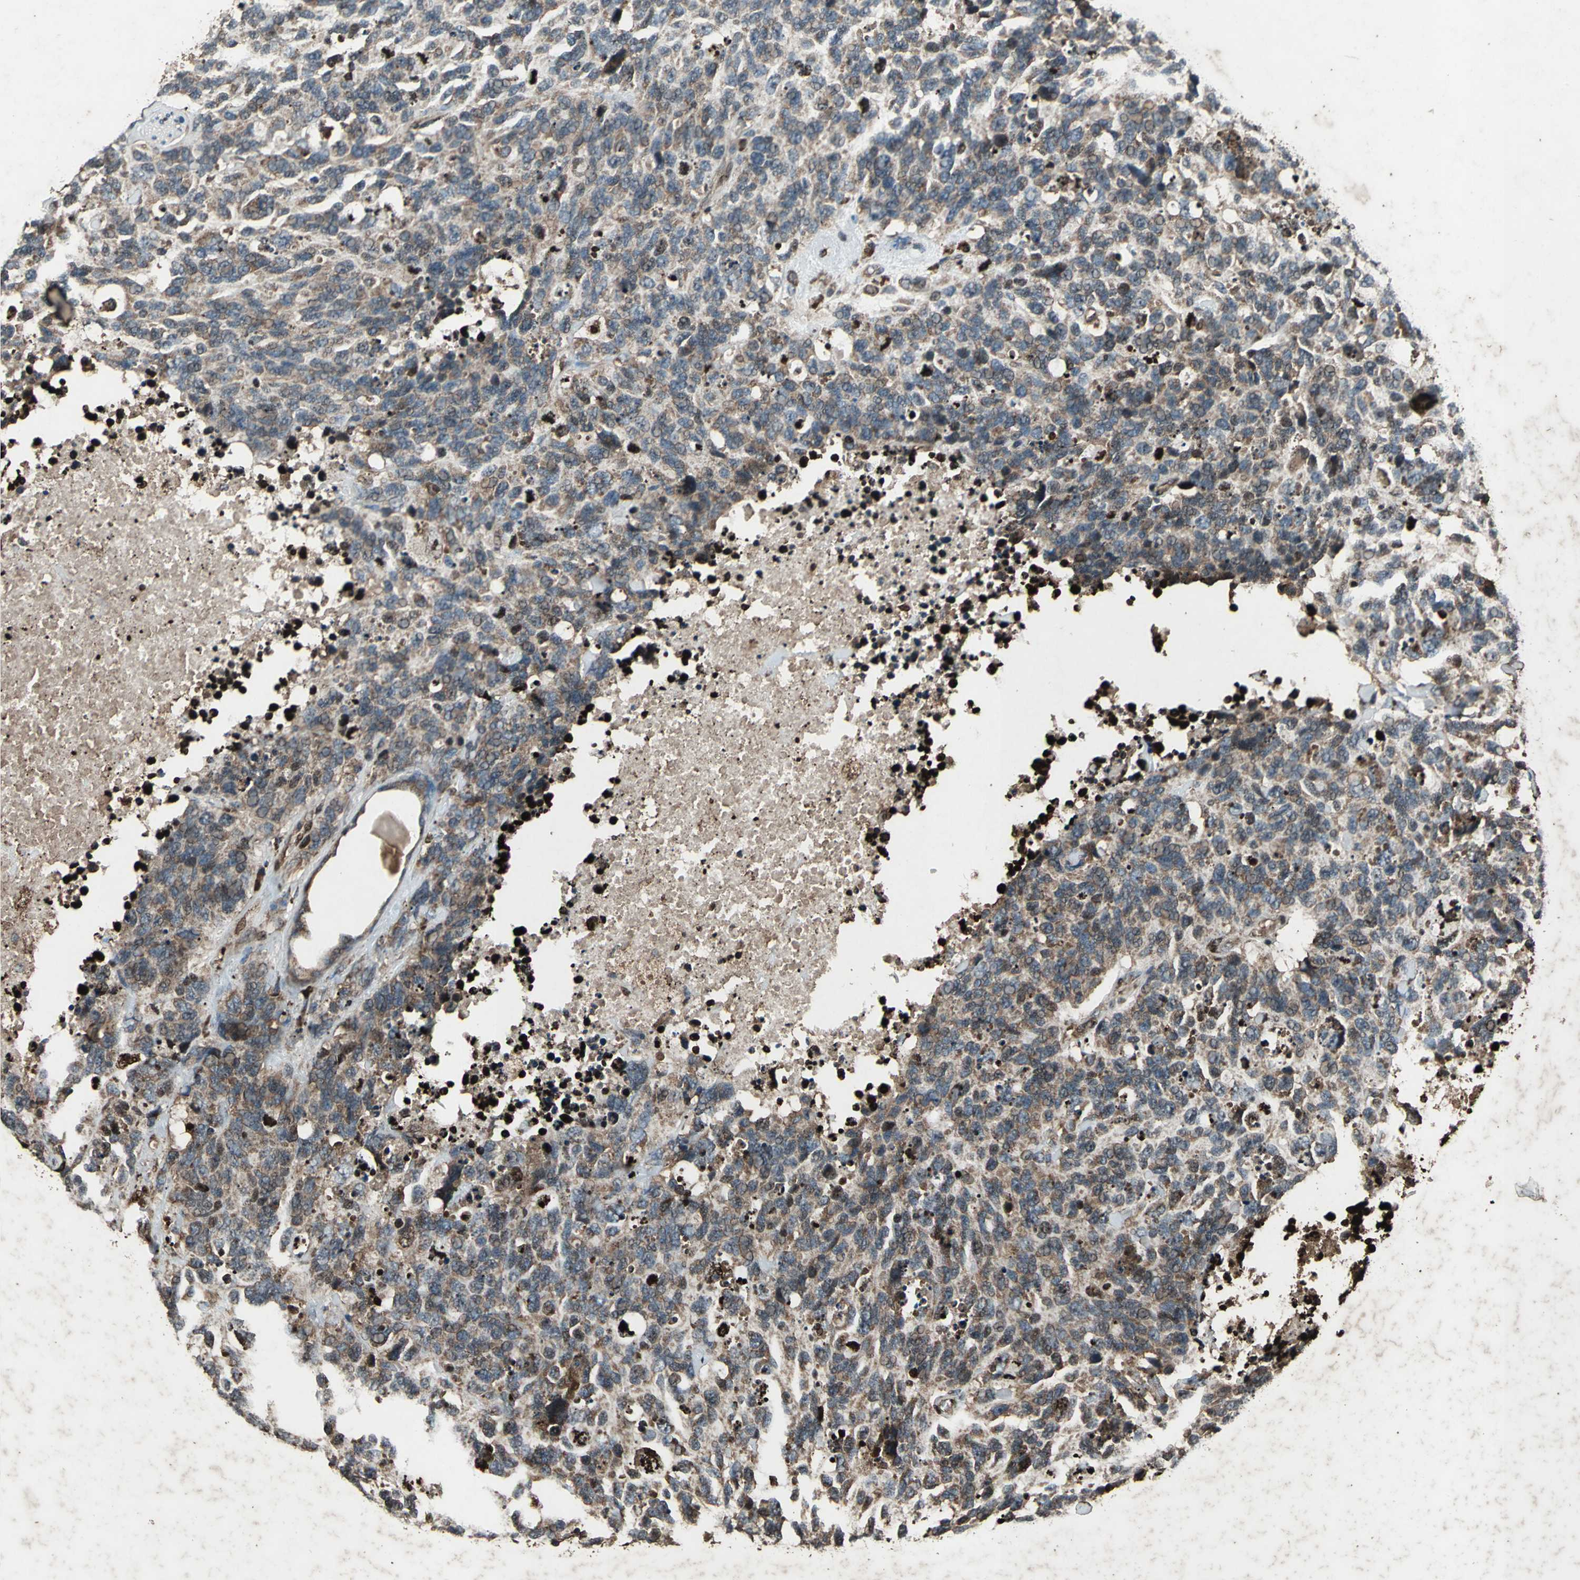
{"staining": {"intensity": "moderate", "quantity": ">75%", "location": "cytoplasmic/membranous"}, "tissue": "lung cancer", "cell_type": "Tumor cells", "image_type": "cancer", "snomed": [{"axis": "morphology", "description": "Neoplasm, malignant, NOS"}, {"axis": "topography", "description": "Lung"}], "caption": "Human malignant neoplasm (lung) stained with a protein marker shows moderate staining in tumor cells.", "gene": "SEPTIN4", "patient": {"sex": "female", "age": 58}}